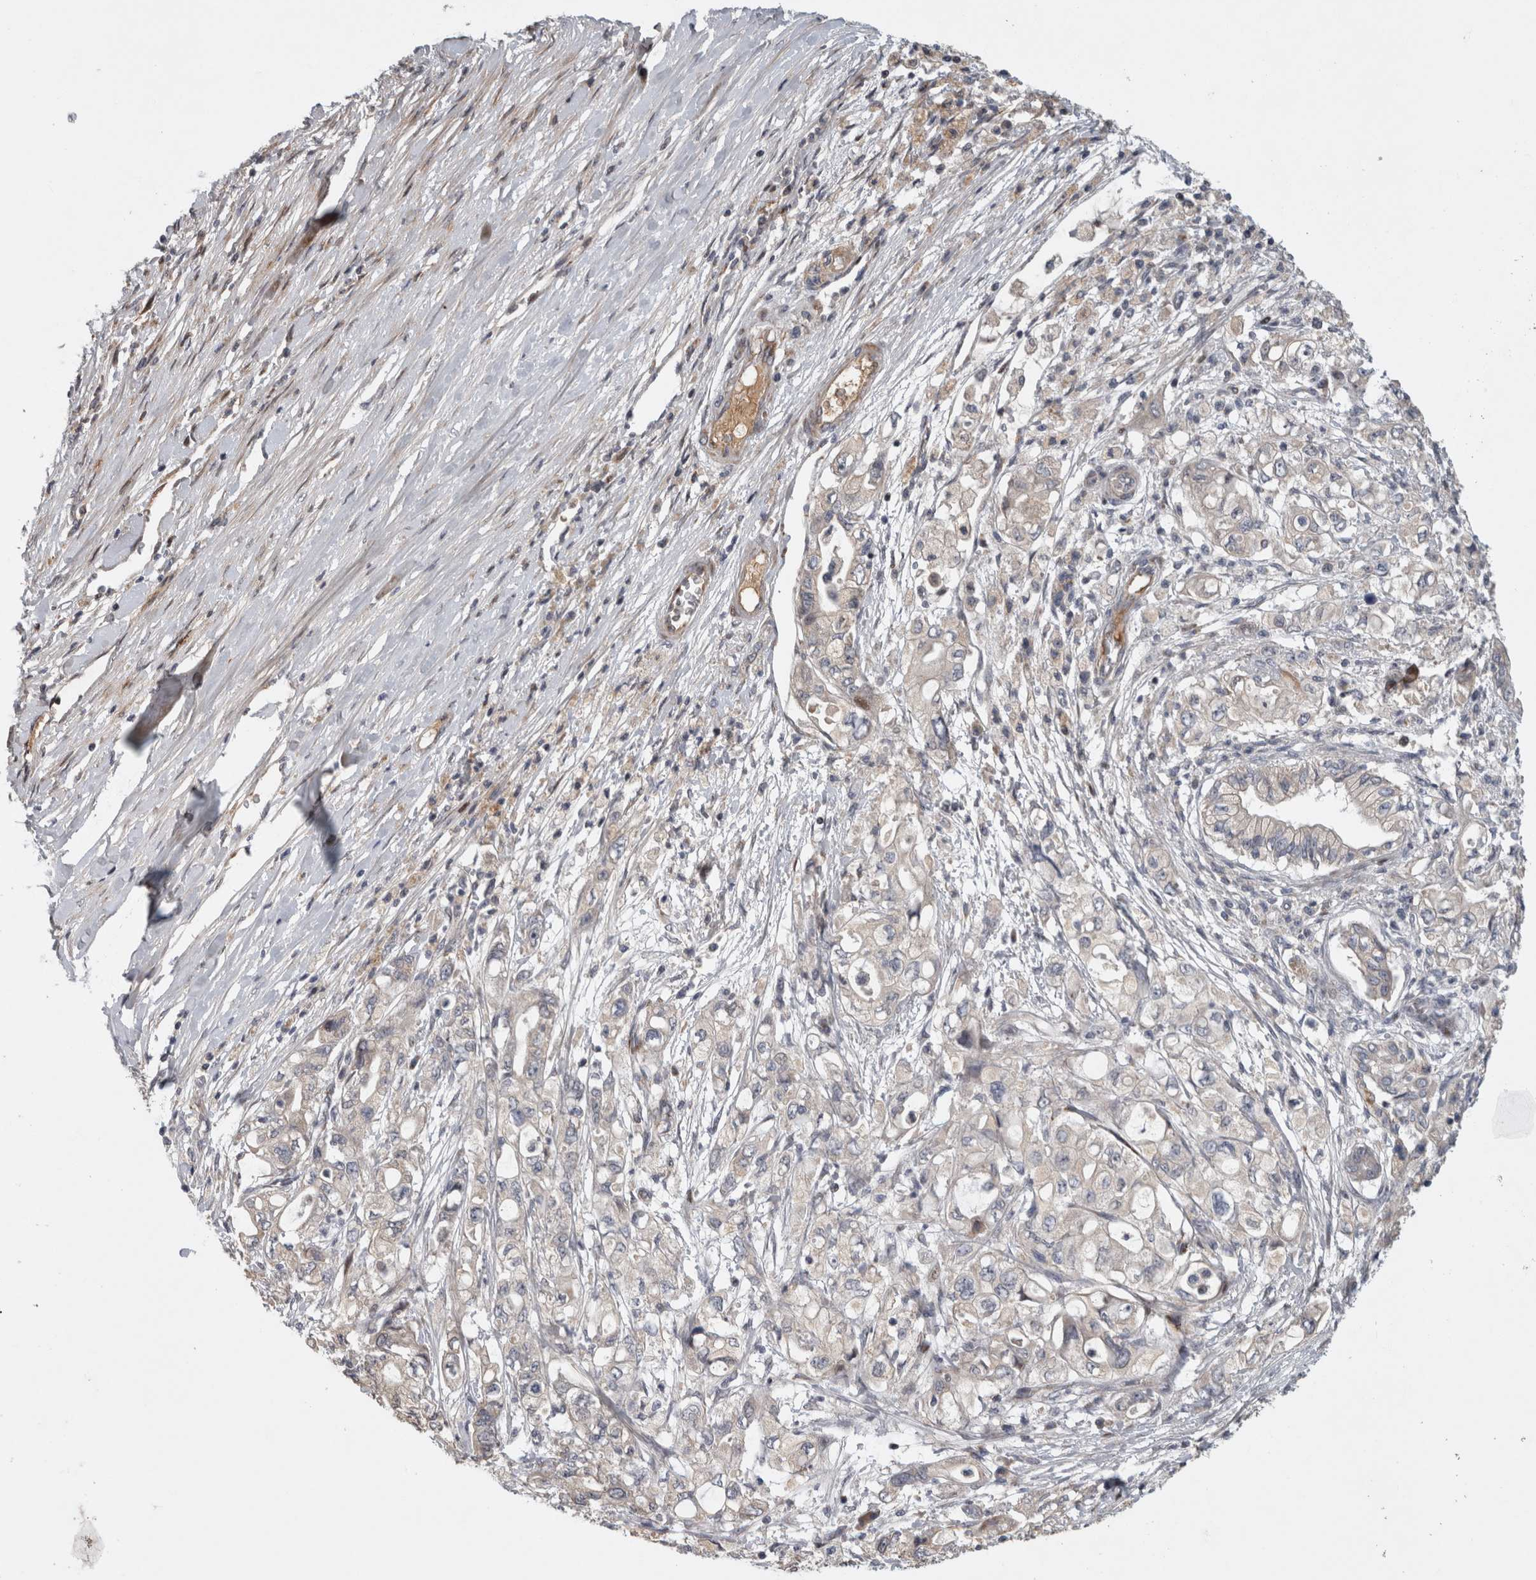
{"staining": {"intensity": "negative", "quantity": "none", "location": "none"}, "tissue": "pancreatic cancer", "cell_type": "Tumor cells", "image_type": "cancer", "snomed": [{"axis": "morphology", "description": "Adenocarcinoma, NOS"}, {"axis": "topography", "description": "Pancreas"}], "caption": "The photomicrograph displays no staining of tumor cells in pancreatic adenocarcinoma.", "gene": "RBM48", "patient": {"sex": "male", "age": 79}}